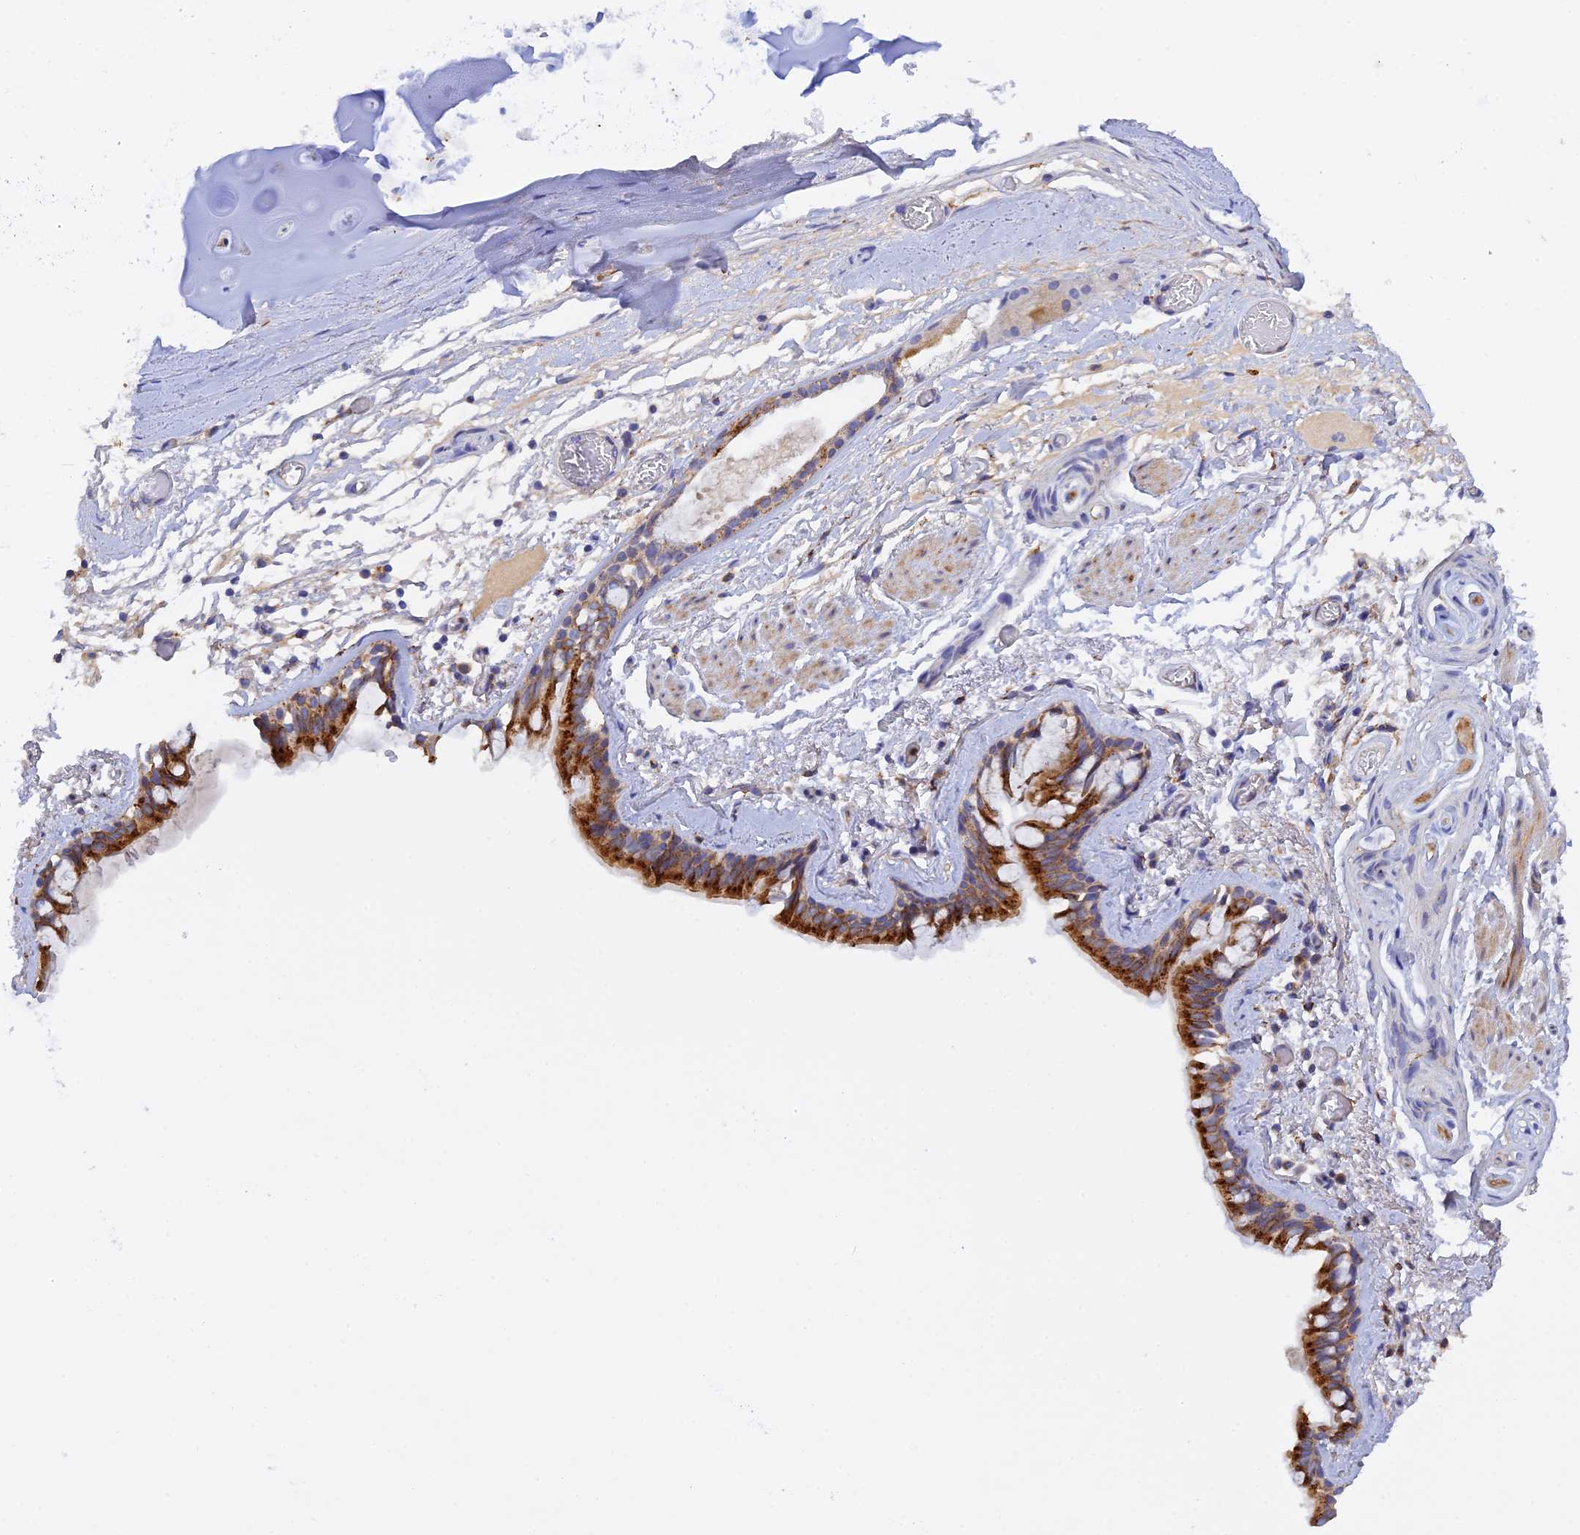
{"staining": {"intensity": "strong", "quantity": ">75%", "location": "cytoplasmic/membranous"}, "tissue": "bronchus", "cell_type": "Respiratory epithelial cells", "image_type": "normal", "snomed": [{"axis": "morphology", "description": "Normal tissue, NOS"}, {"axis": "topography", "description": "Cartilage tissue"}], "caption": "IHC histopathology image of benign bronchus: human bronchus stained using immunohistochemistry reveals high levels of strong protein expression localized specifically in the cytoplasmic/membranous of respiratory epithelial cells, appearing as a cytoplasmic/membranous brown color.", "gene": "RPGRIP1L", "patient": {"sex": "male", "age": 63}}